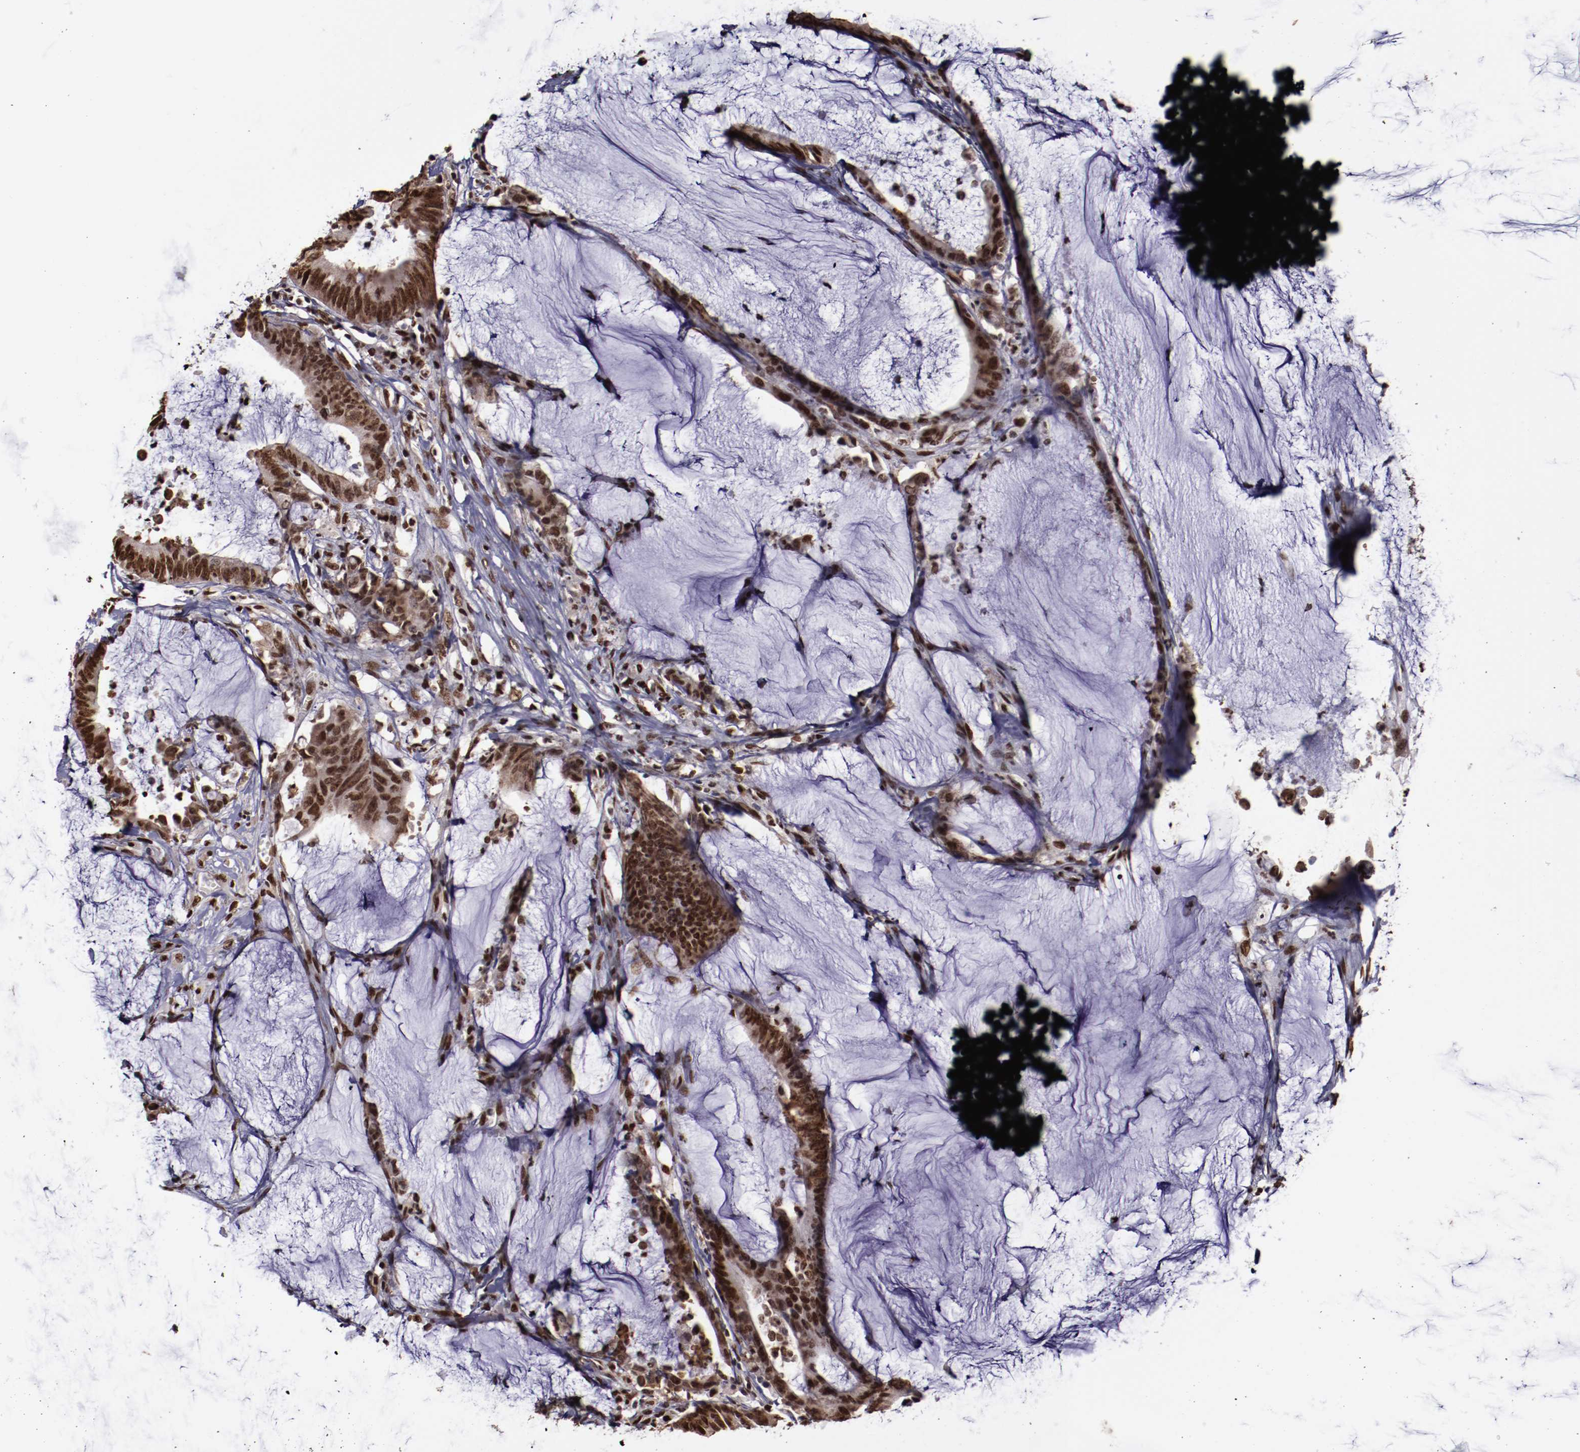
{"staining": {"intensity": "moderate", "quantity": ">75%", "location": "nuclear"}, "tissue": "colorectal cancer", "cell_type": "Tumor cells", "image_type": "cancer", "snomed": [{"axis": "morphology", "description": "Adenocarcinoma, NOS"}, {"axis": "topography", "description": "Rectum"}], "caption": "Tumor cells display moderate nuclear positivity in approximately >75% of cells in colorectal cancer.", "gene": "APEX1", "patient": {"sex": "female", "age": 66}}